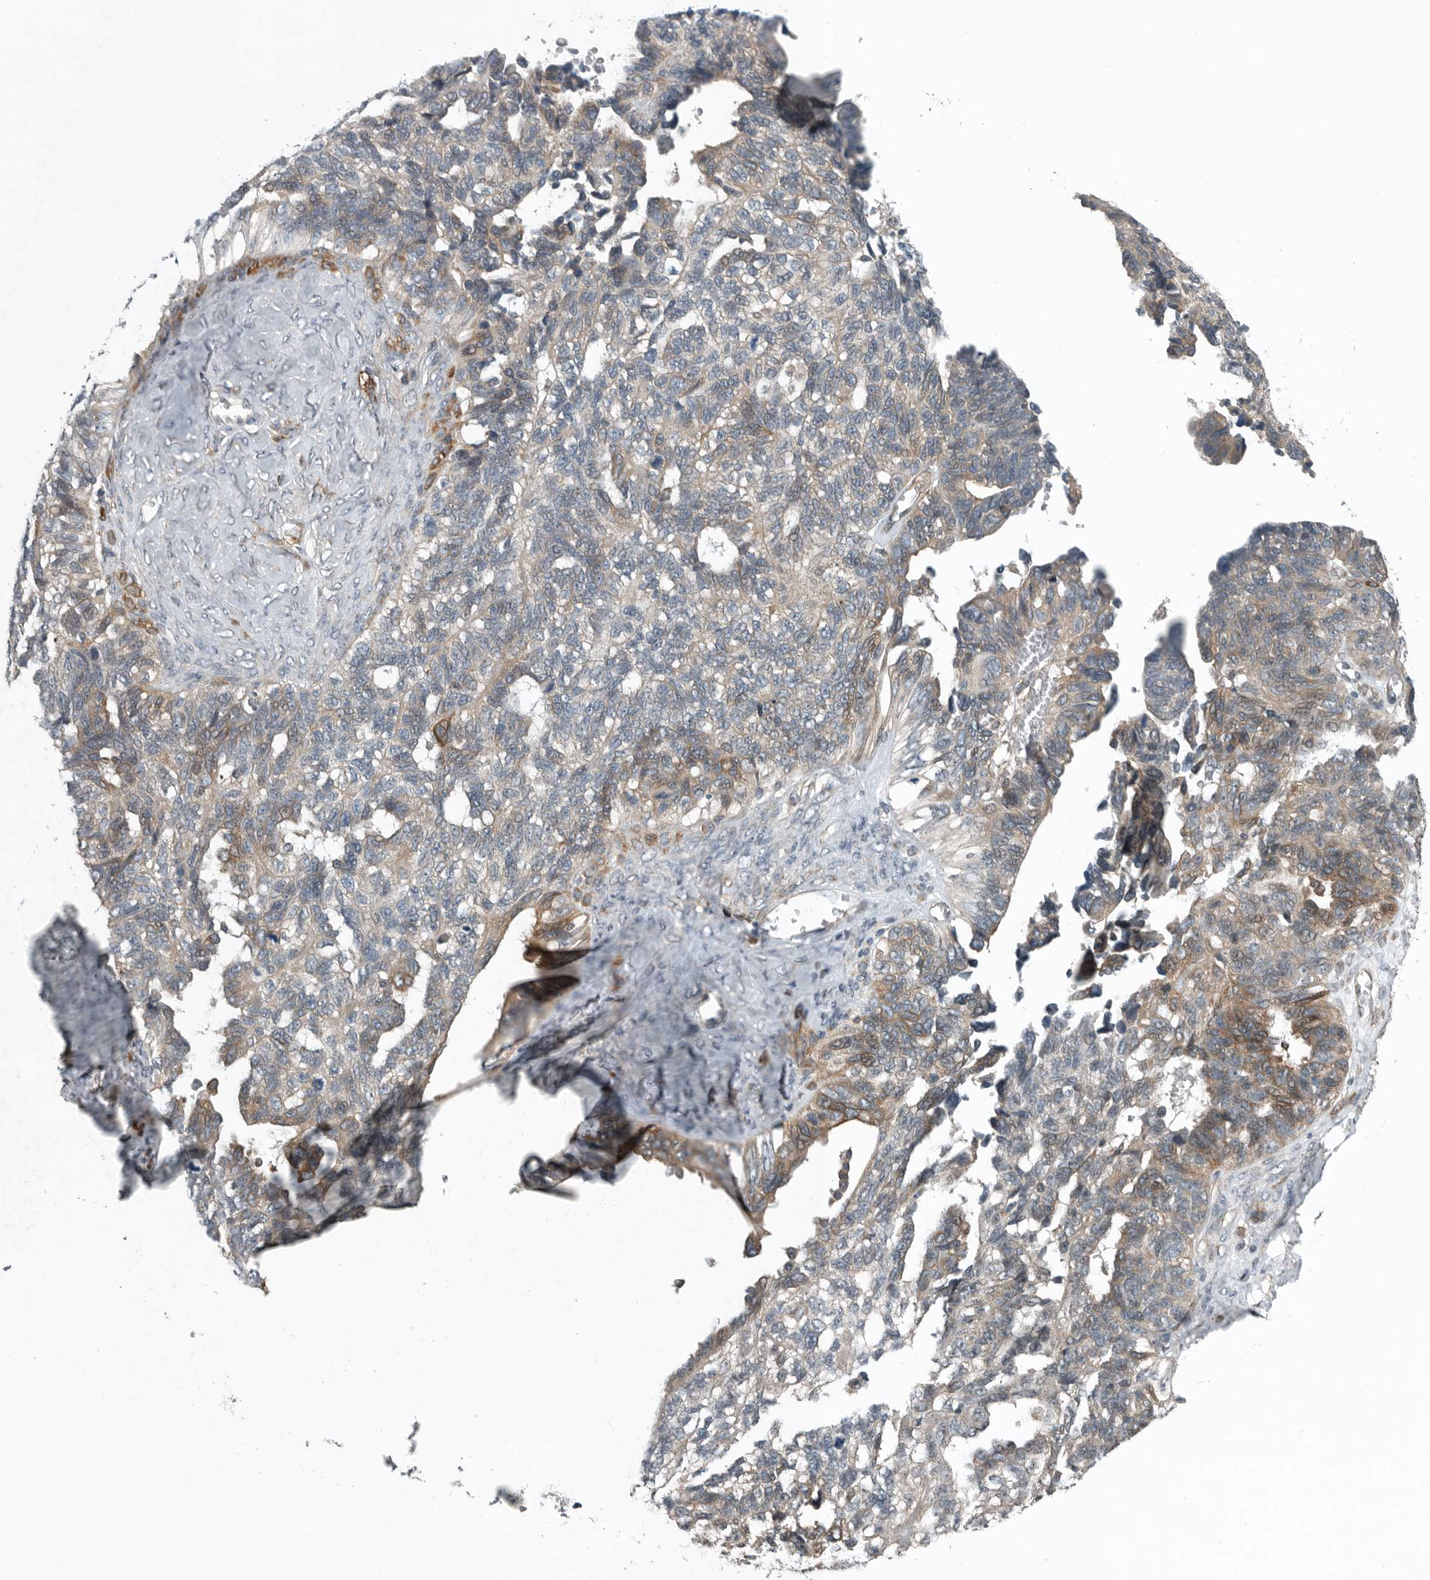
{"staining": {"intensity": "weak", "quantity": "25%-75%", "location": "cytoplasmic/membranous"}, "tissue": "ovarian cancer", "cell_type": "Tumor cells", "image_type": "cancer", "snomed": [{"axis": "morphology", "description": "Cystadenocarcinoma, serous, NOS"}, {"axis": "topography", "description": "Ovary"}], "caption": "Tumor cells demonstrate low levels of weak cytoplasmic/membranous expression in approximately 25%-75% of cells in human serous cystadenocarcinoma (ovarian).", "gene": "AMFR", "patient": {"sex": "female", "age": 79}}